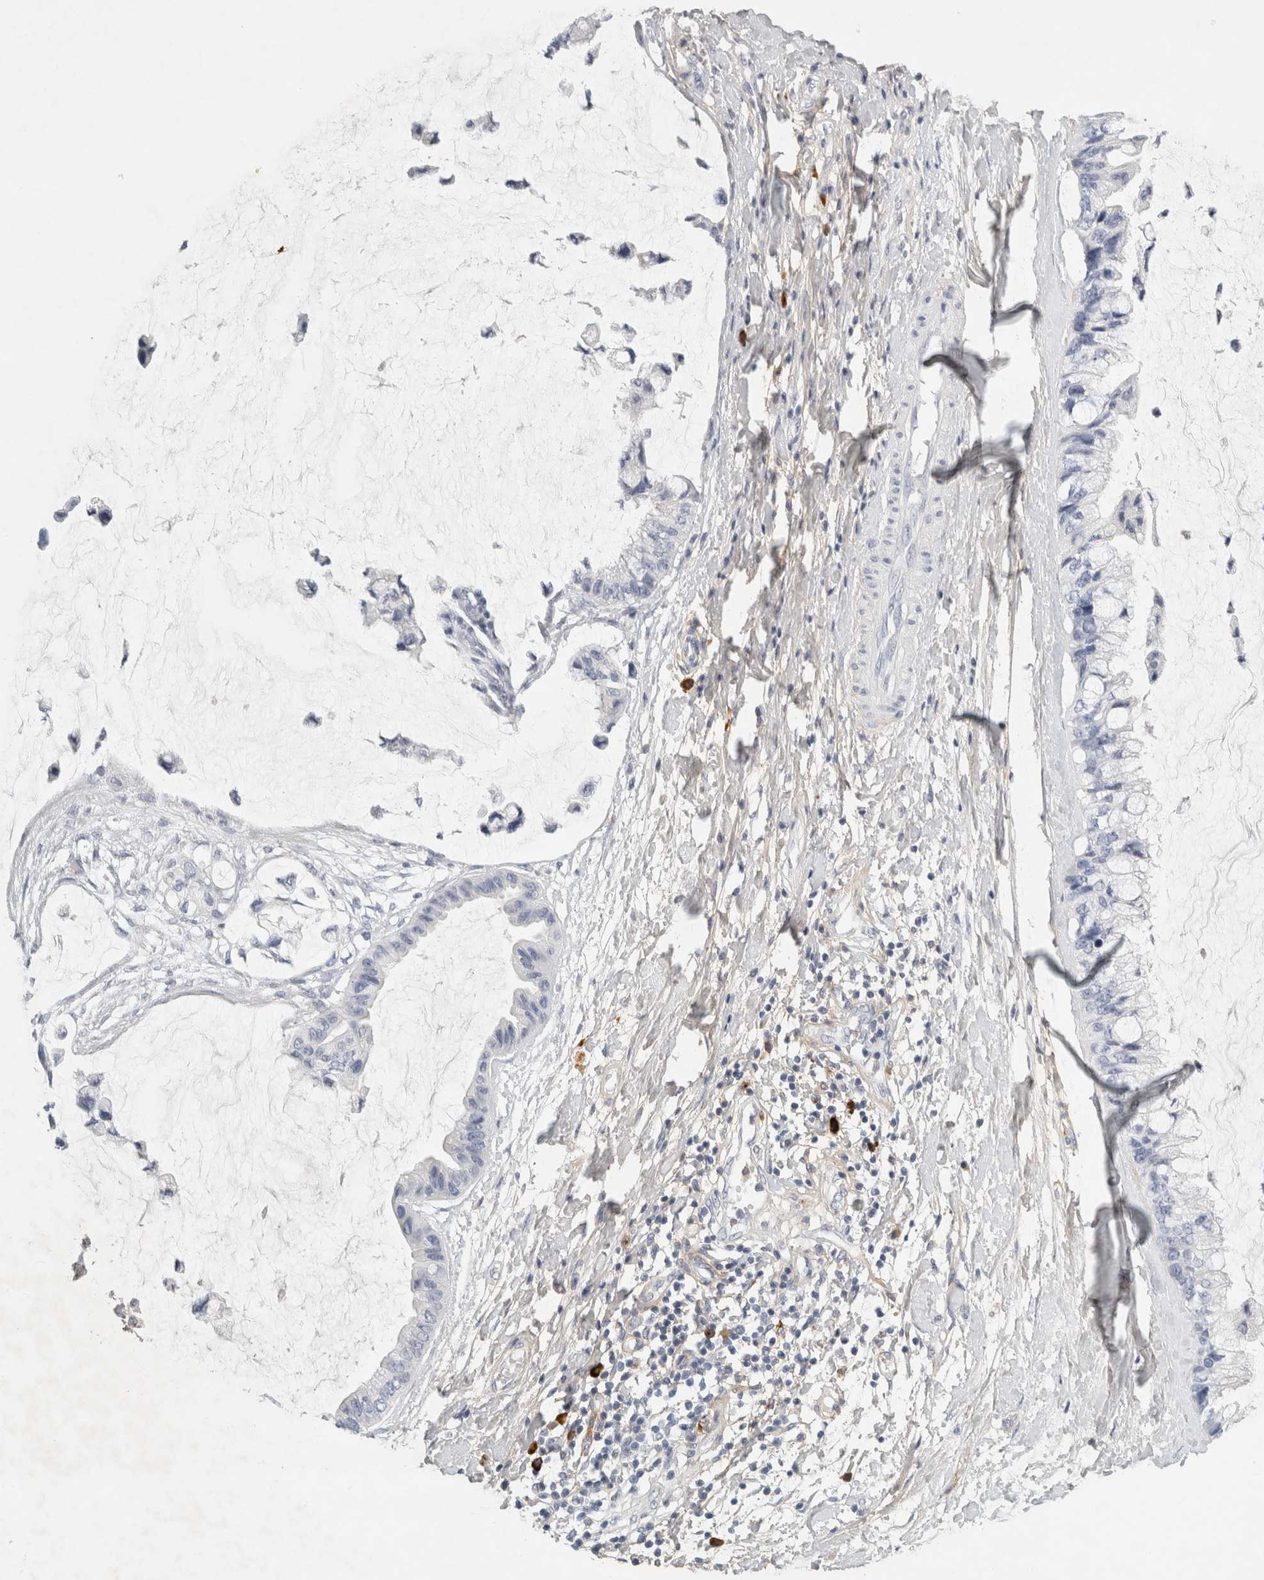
{"staining": {"intensity": "negative", "quantity": "none", "location": "none"}, "tissue": "ovarian cancer", "cell_type": "Tumor cells", "image_type": "cancer", "snomed": [{"axis": "morphology", "description": "Cystadenocarcinoma, mucinous, NOS"}, {"axis": "topography", "description": "Ovary"}], "caption": "Immunohistochemical staining of ovarian cancer reveals no significant expression in tumor cells.", "gene": "FGL2", "patient": {"sex": "female", "age": 39}}